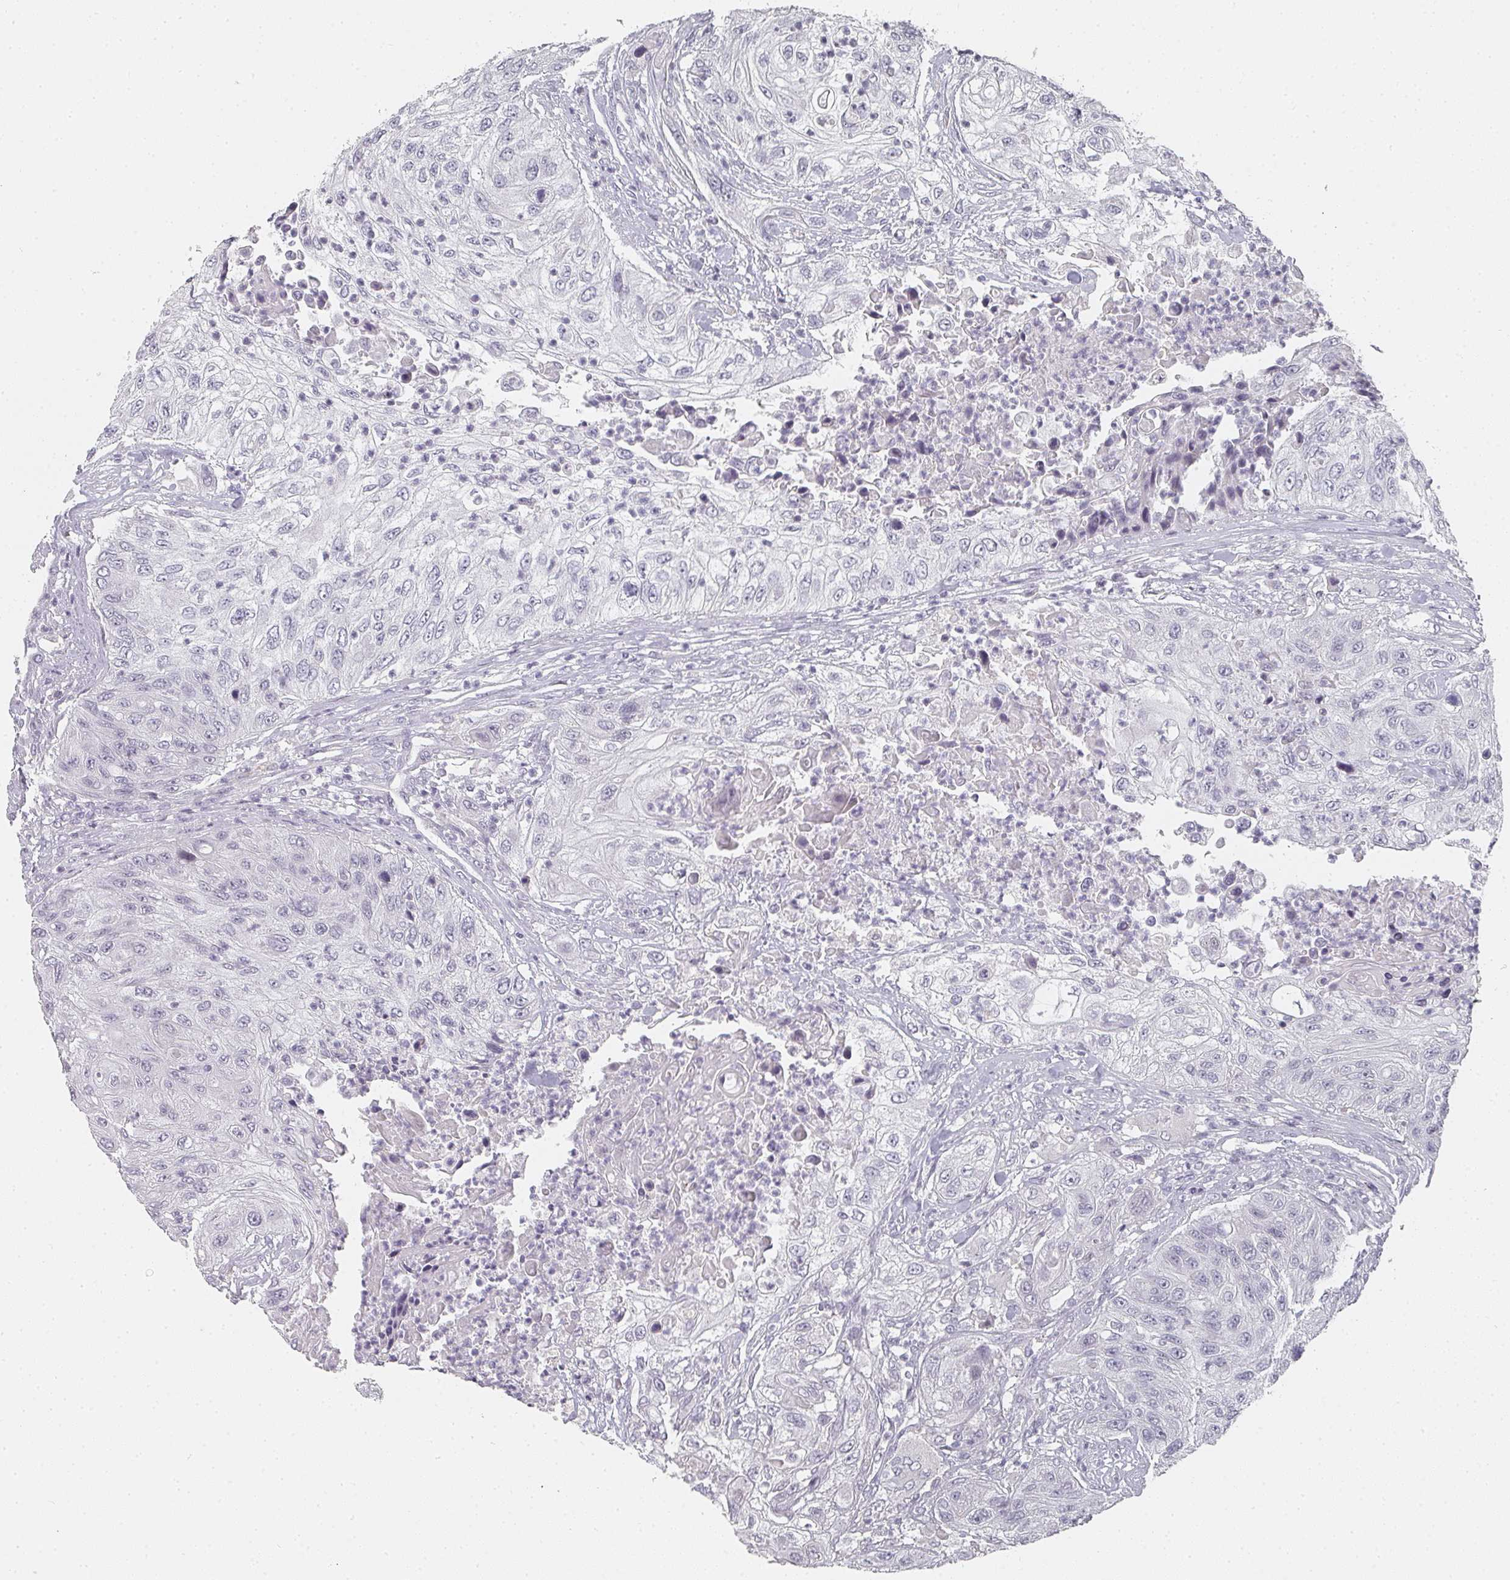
{"staining": {"intensity": "negative", "quantity": "none", "location": "none"}, "tissue": "urothelial cancer", "cell_type": "Tumor cells", "image_type": "cancer", "snomed": [{"axis": "morphology", "description": "Urothelial carcinoma, High grade"}, {"axis": "topography", "description": "Urinary bladder"}], "caption": "High magnification brightfield microscopy of urothelial carcinoma (high-grade) stained with DAB (brown) and counterstained with hematoxylin (blue): tumor cells show no significant expression. (Stains: DAB immunohistochemistry (IHC) with hematoxylin counter stain, Microscopy: brightfield microscopy at high magnification).", "gene": "SHISA2", "patient": {"sex": "female", "age": 60}}